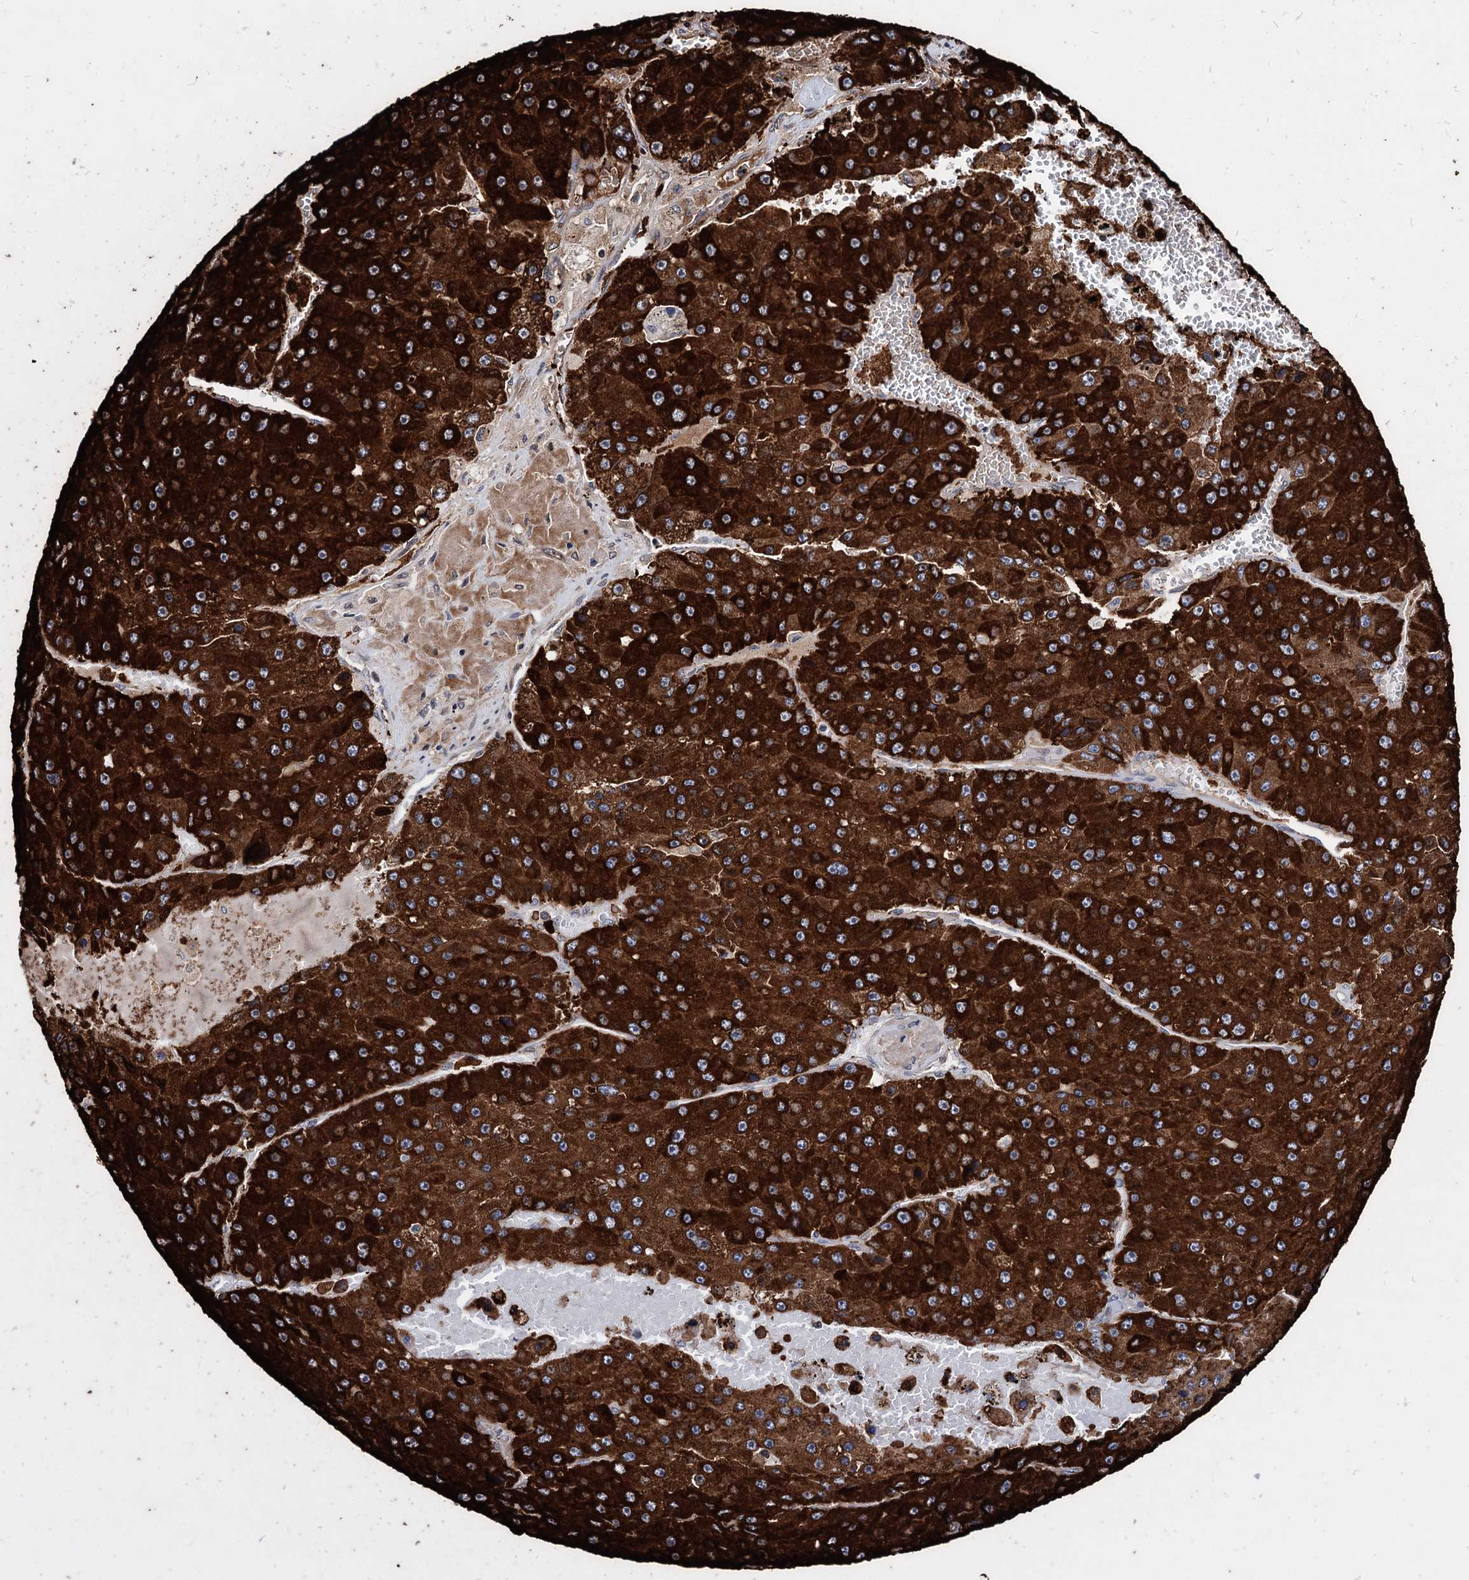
{"staining": {"intensity": "strong", "quantity": ">75%", "location": "cytoplasmic/membranous"}, "tissue": "liver cancer", "cell_type": "Tumor cells", "image_type": "cancer", "snomed": [{"axis": "morphology", "description": "Carcinoma, Hepatocellular, NOS"}, {"axis": "topography", "description": "Liver"}], "caption": "A high-resolution micrograph shows immunohistochemistry staining of liver hepatocellular carcinoma, which displays strong cytoplasmic/membranous positivity in about >75% of tumor cells.", "gene": "ANKRD12", "patient": {"sex": "female", "age": 73}}